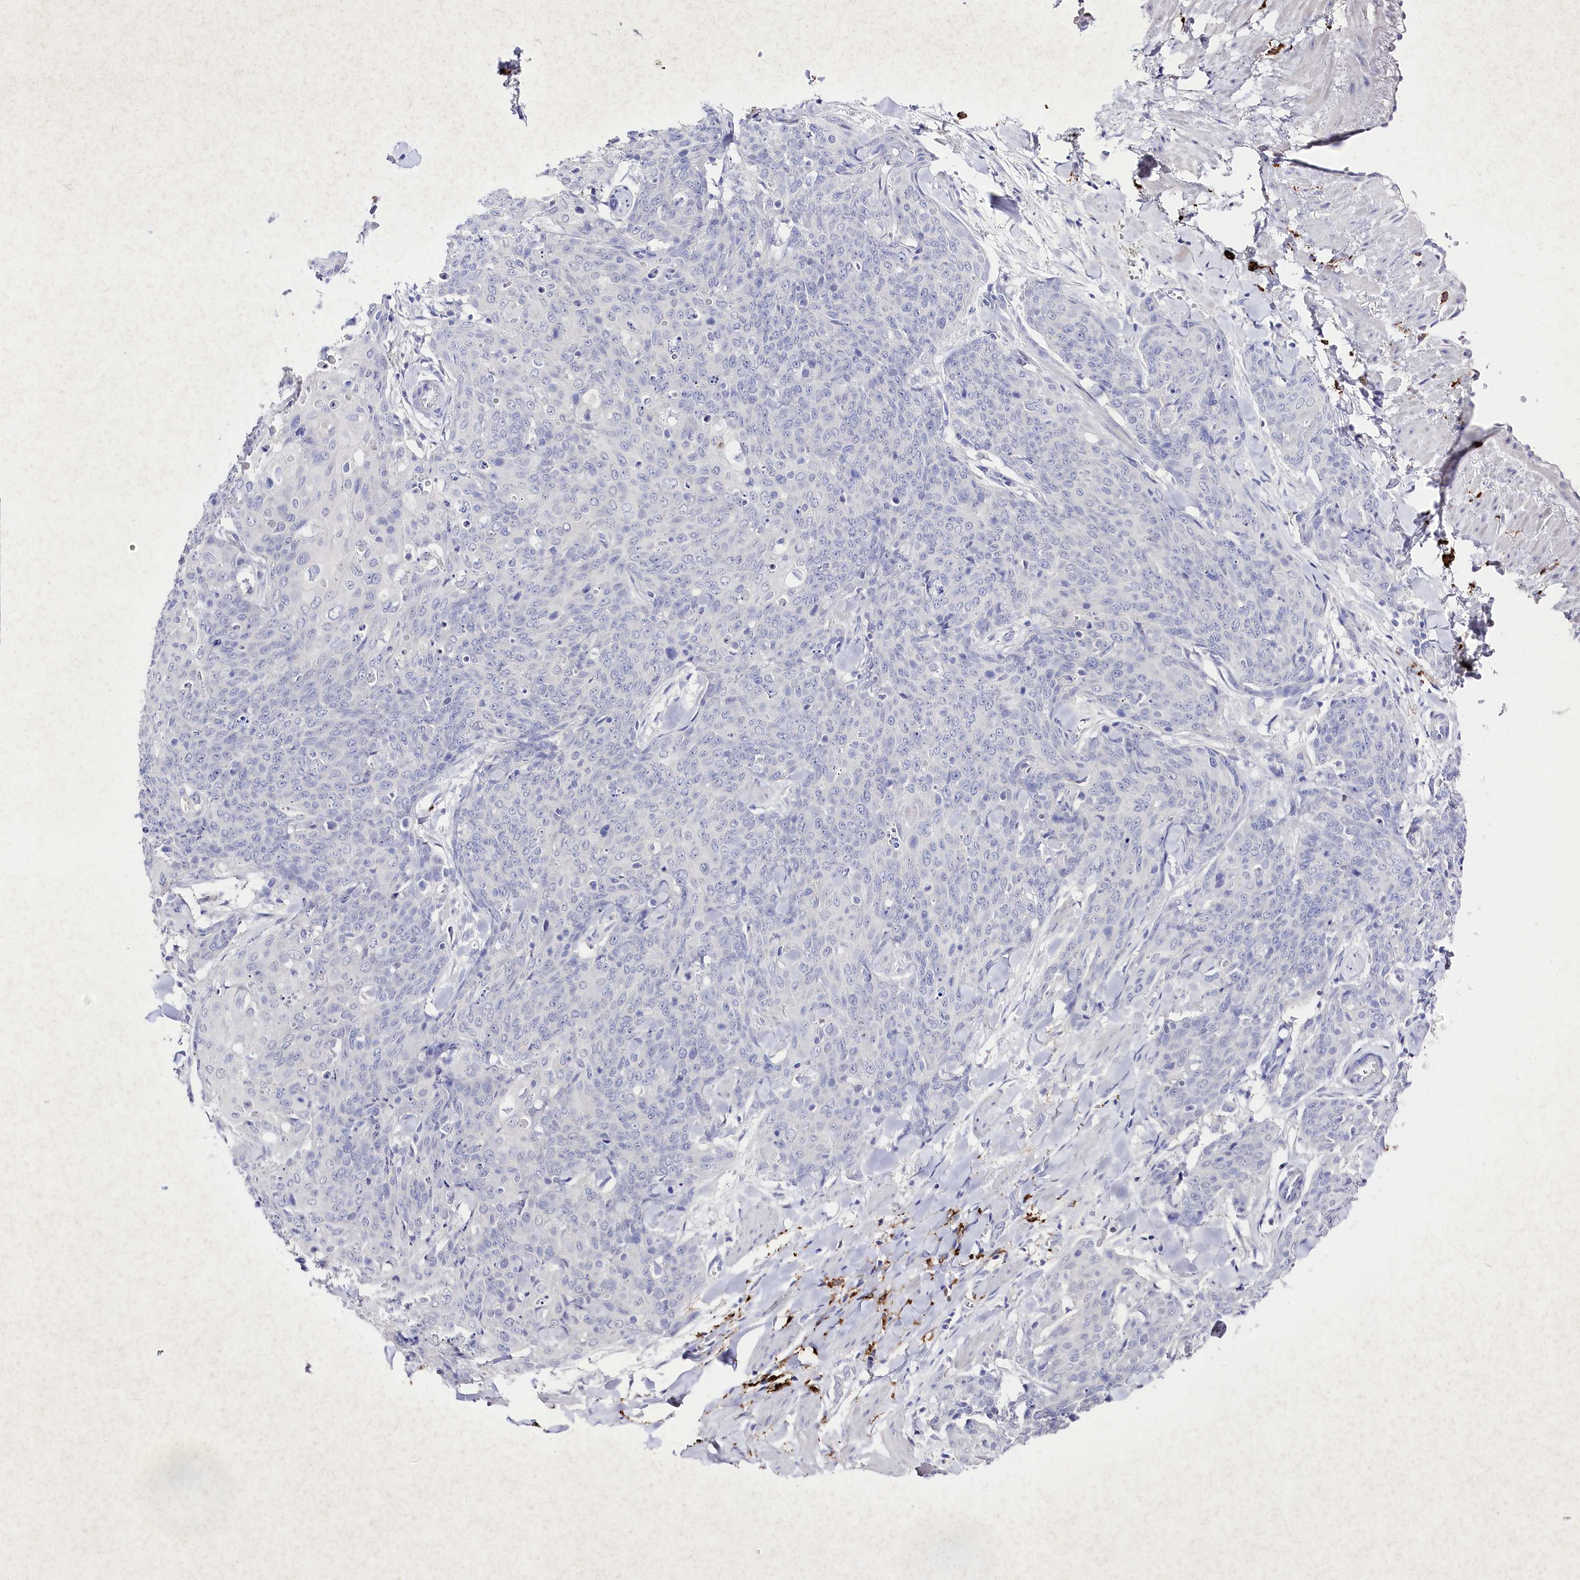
{"staining": {"intensity": "negative", "quantity": "none", "location": "none"}, "tissue": "skin cancer", "cell_type": "Tumor cells", "image_type": "cancer", "snomed": [{"axis": "morphology", "description": "Squamous cell carcinoma, NOS"}, {"axis": "topography", "description": "Skin"}, {"axis": "topography", "description": "Vulva"}], "caption": "Immunohistochemistry of skin squamous cell carcinoma displays no positivity in tumor cells. (DAB immunohistochemistry (IHC), high magnification).", "gene": "CLEC4M", "patient": {"sex": "female", "age": 85}}